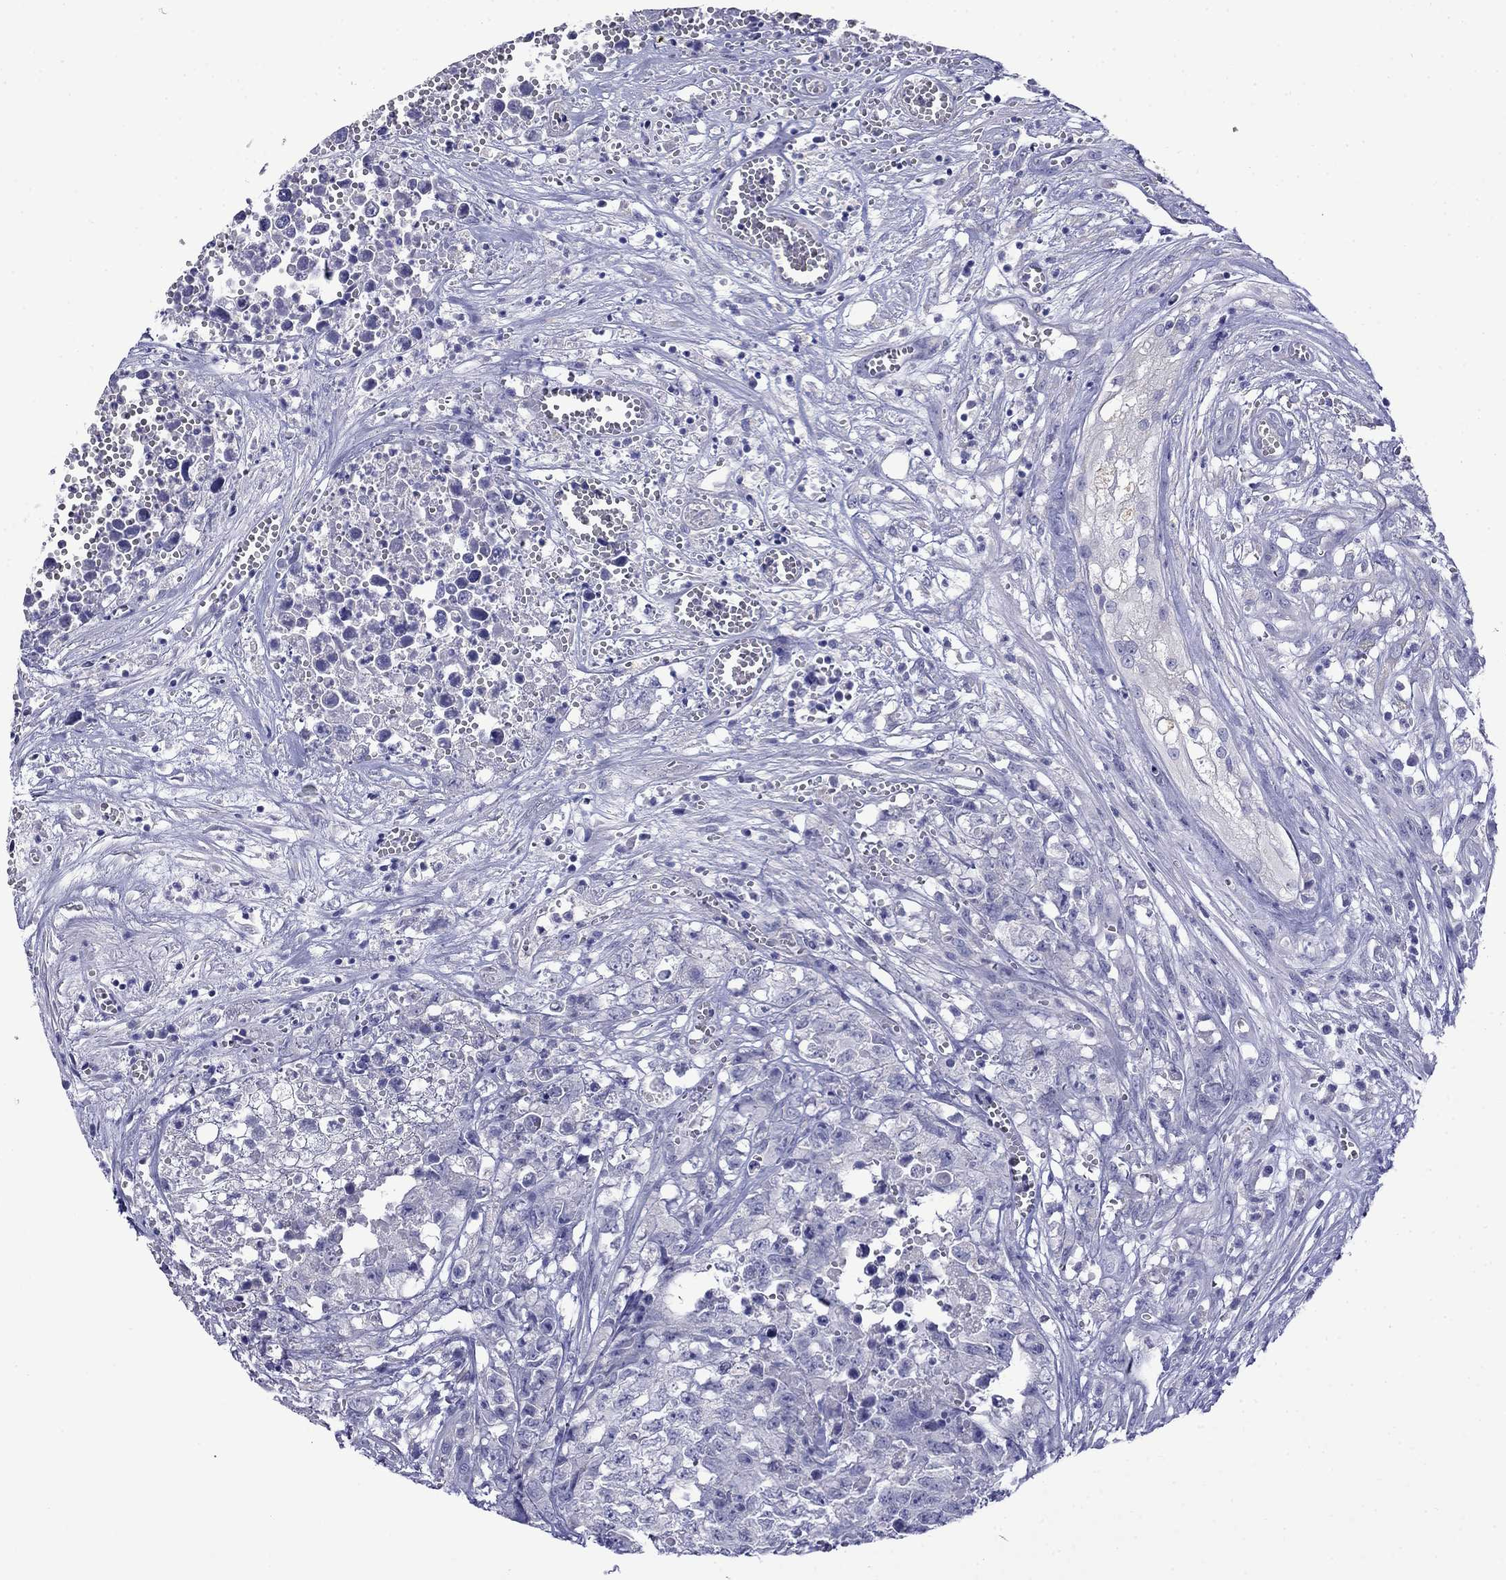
{"staining": {"intensity": "negative", "quantity": "none", "location": "none"}, "tissue": "testis cancer", "cell_type": "Tumor cells", "image_type": "cancer", "snomed": [{"axis": "morphology", "description": "Seminoma, NOS"}, {"axis": "morphology", "description": "Carcinoma, Embryonal, NOS"}, {"axis": "topography", "description": "Testis"}], "caption": "Image shows no significant protein expression in tumor cells of testis seminoma.", "gene": "MYO15A", "patient": {"sex": "male", "age": 22}}